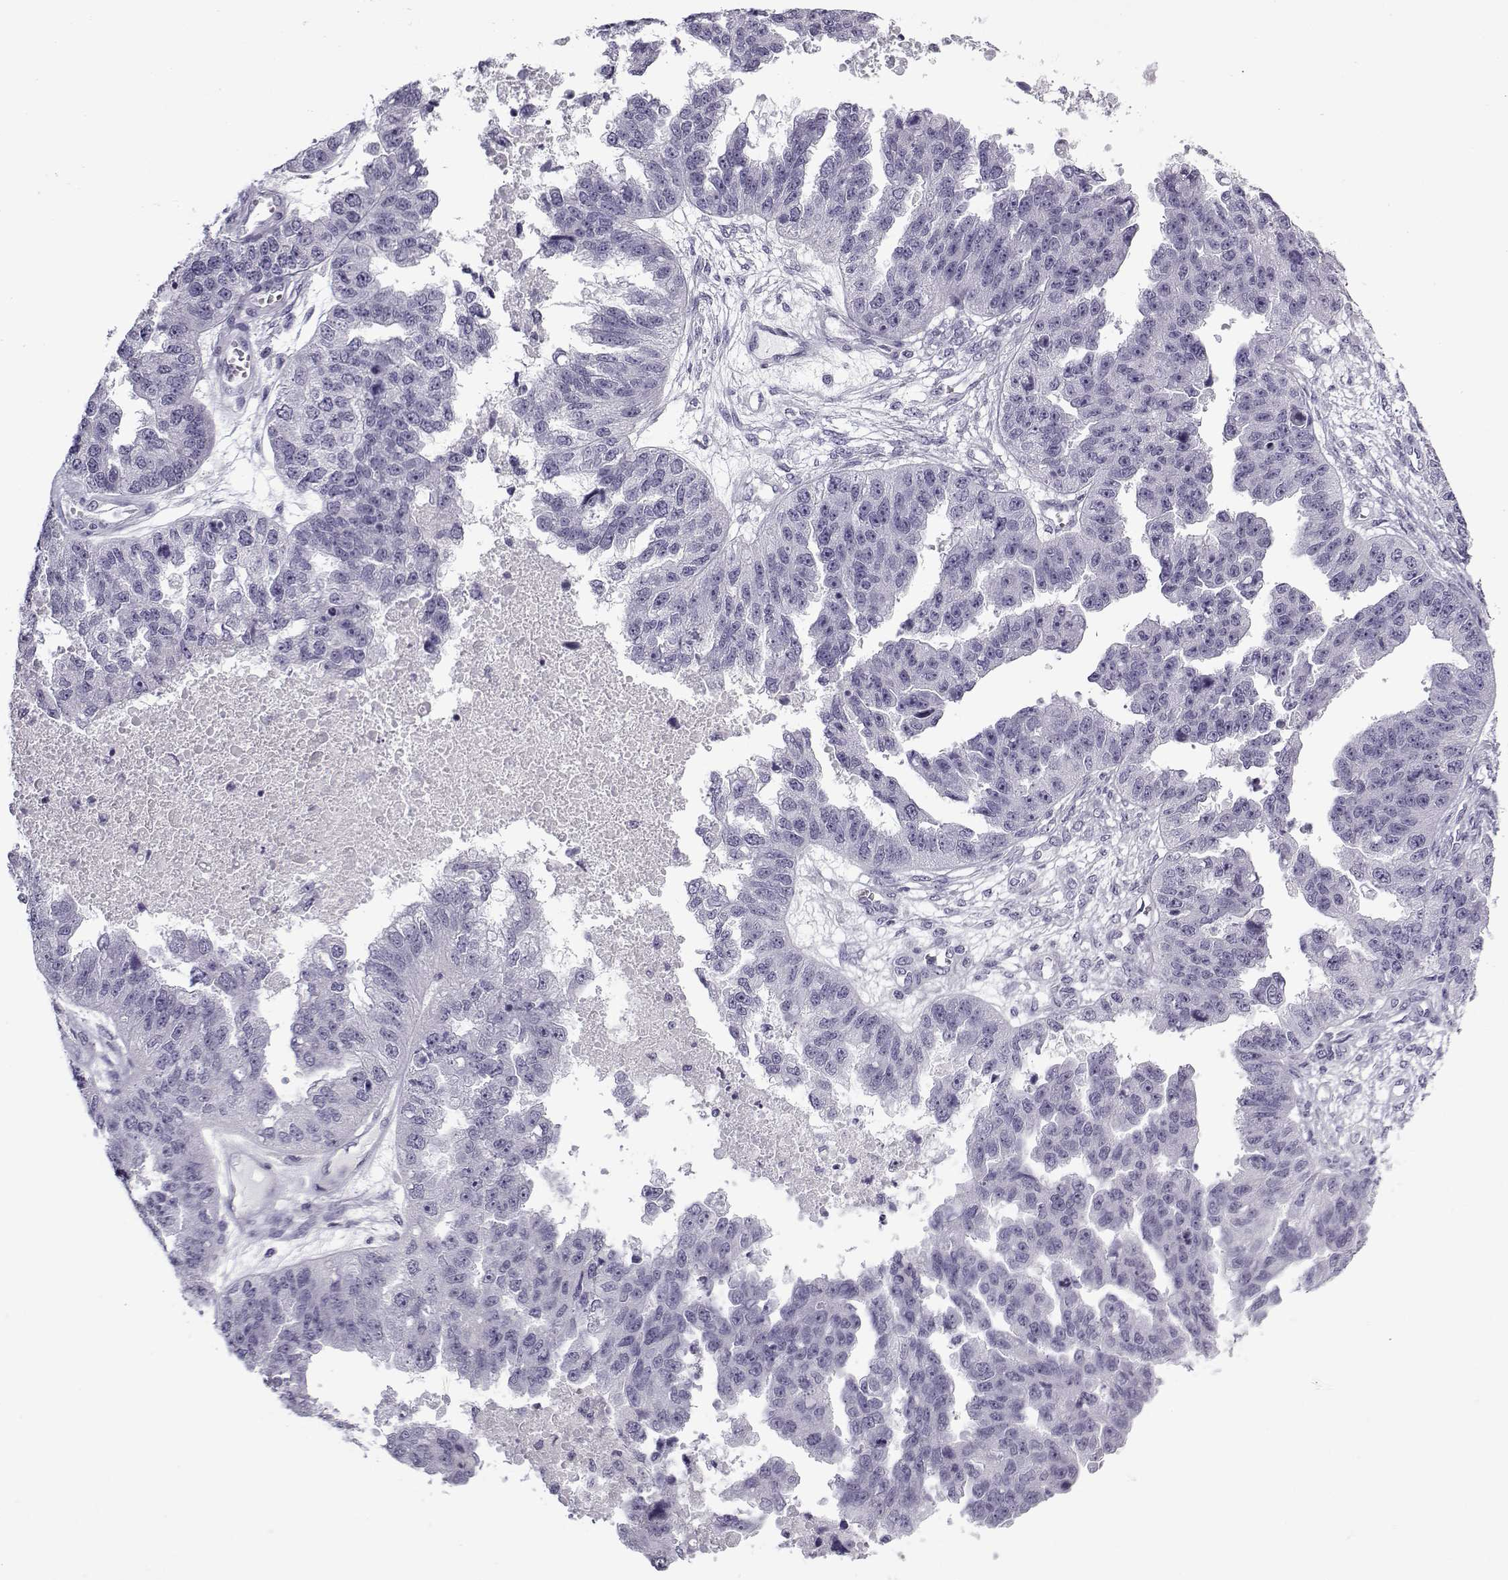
{"staining": {"intensity": "negative", "quantity": "none", "location": "none"}, "tissue": "ovarian cancer", "cell_type": "Tumor cells", "image_type": "cancer", "snomed": [{"axis": "morphology", "description": "Cystadenocarcinoma, serous, NOS"}, {"axis": "topography", "description": "Ovary"}], "caption": "Histopathology image shows no protein staining in tumor cells of ovarian serous cystadenocarcinoma tissue.", "gene": "SNCA", "patient": {"sex": "female", "age": 58}}